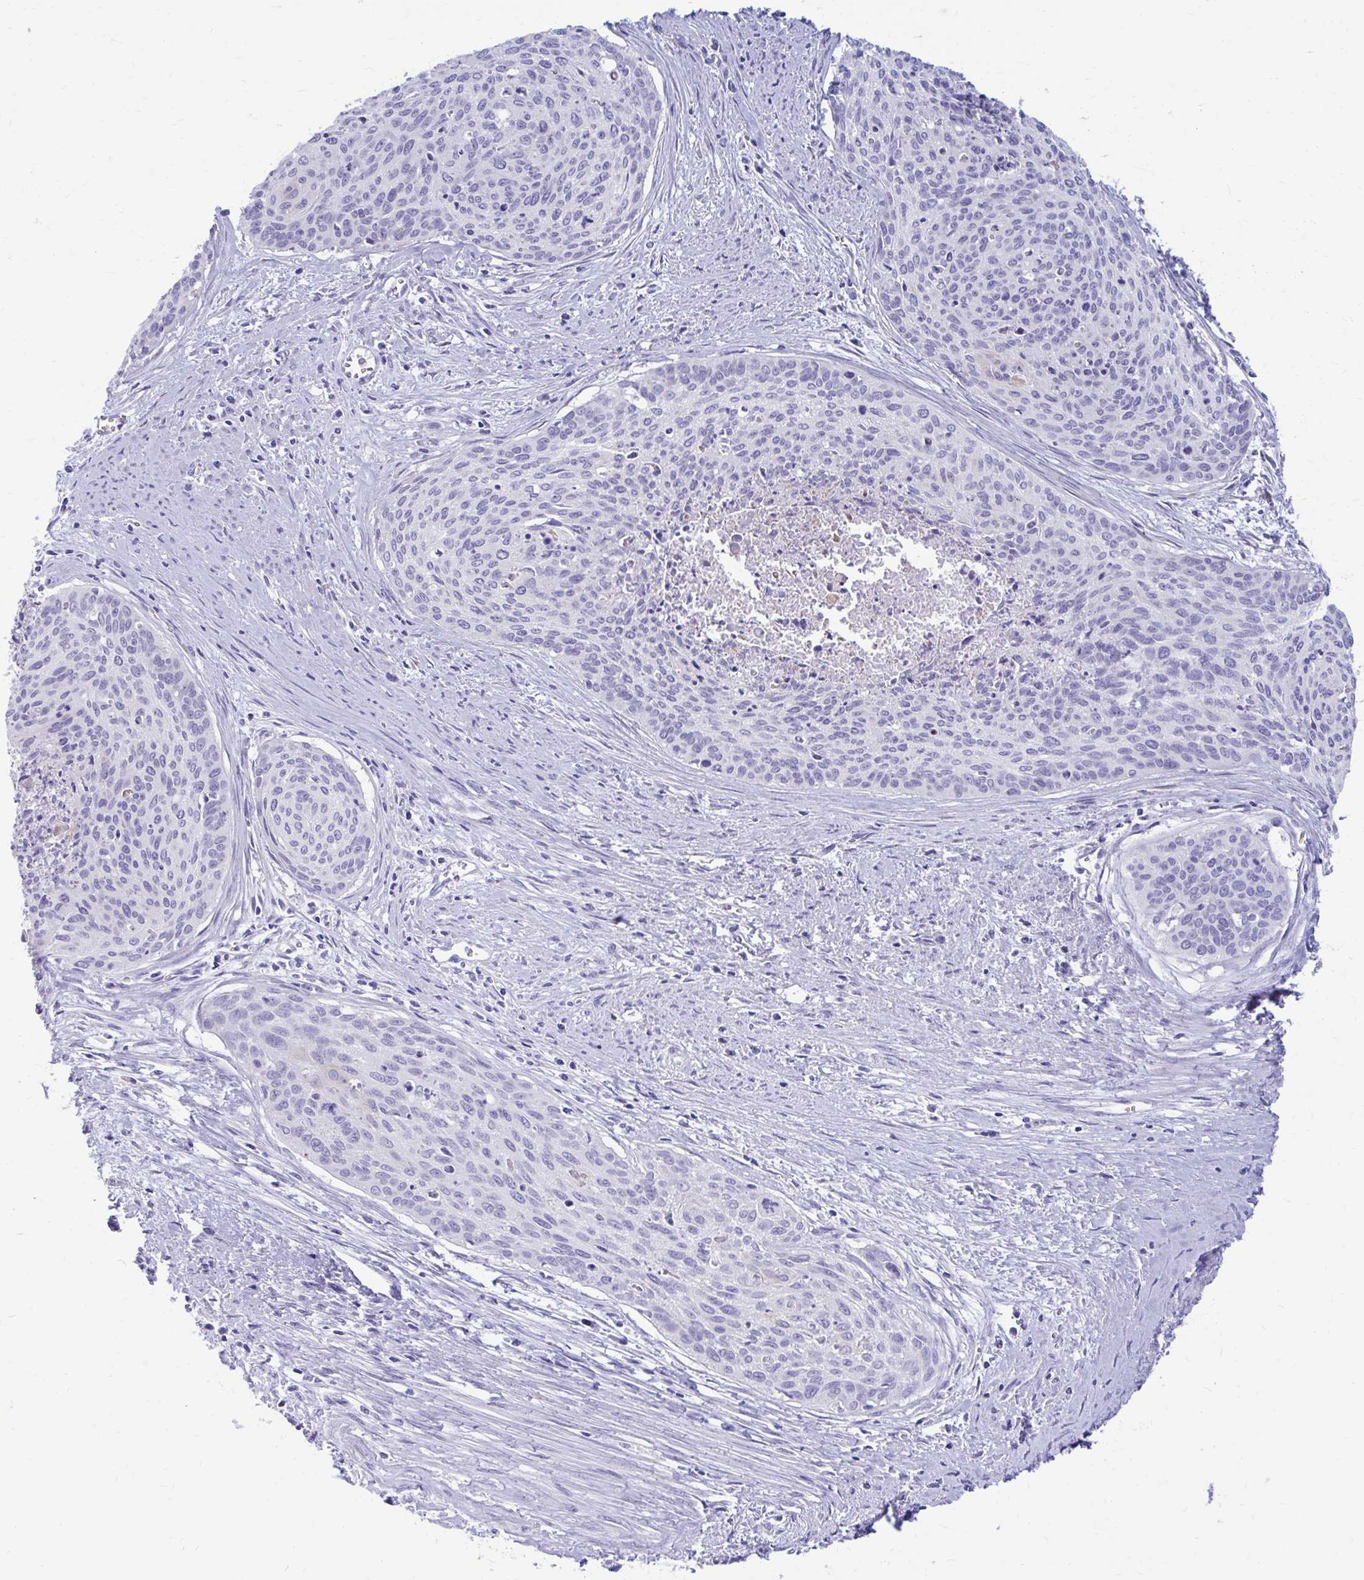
{"staining": {"intensity": "negative", "quantity": "none", "location": "none"}, "tissue": "cervical cancer", "cell_type": "Tumor cells", "image_type": "cancer", "snomed": [{"axis": "morphology", "description": "Squamous cell carcinoma, NOS"}, {"axis": "topography", "description": "Cervix"}], "caption": "Image shows no protein staining in tumor cells of cervical cancer (squamous cell carcinoma) tissue.", "gene": "IGSF5", "patient": {"sex": "female", "age": 55}}